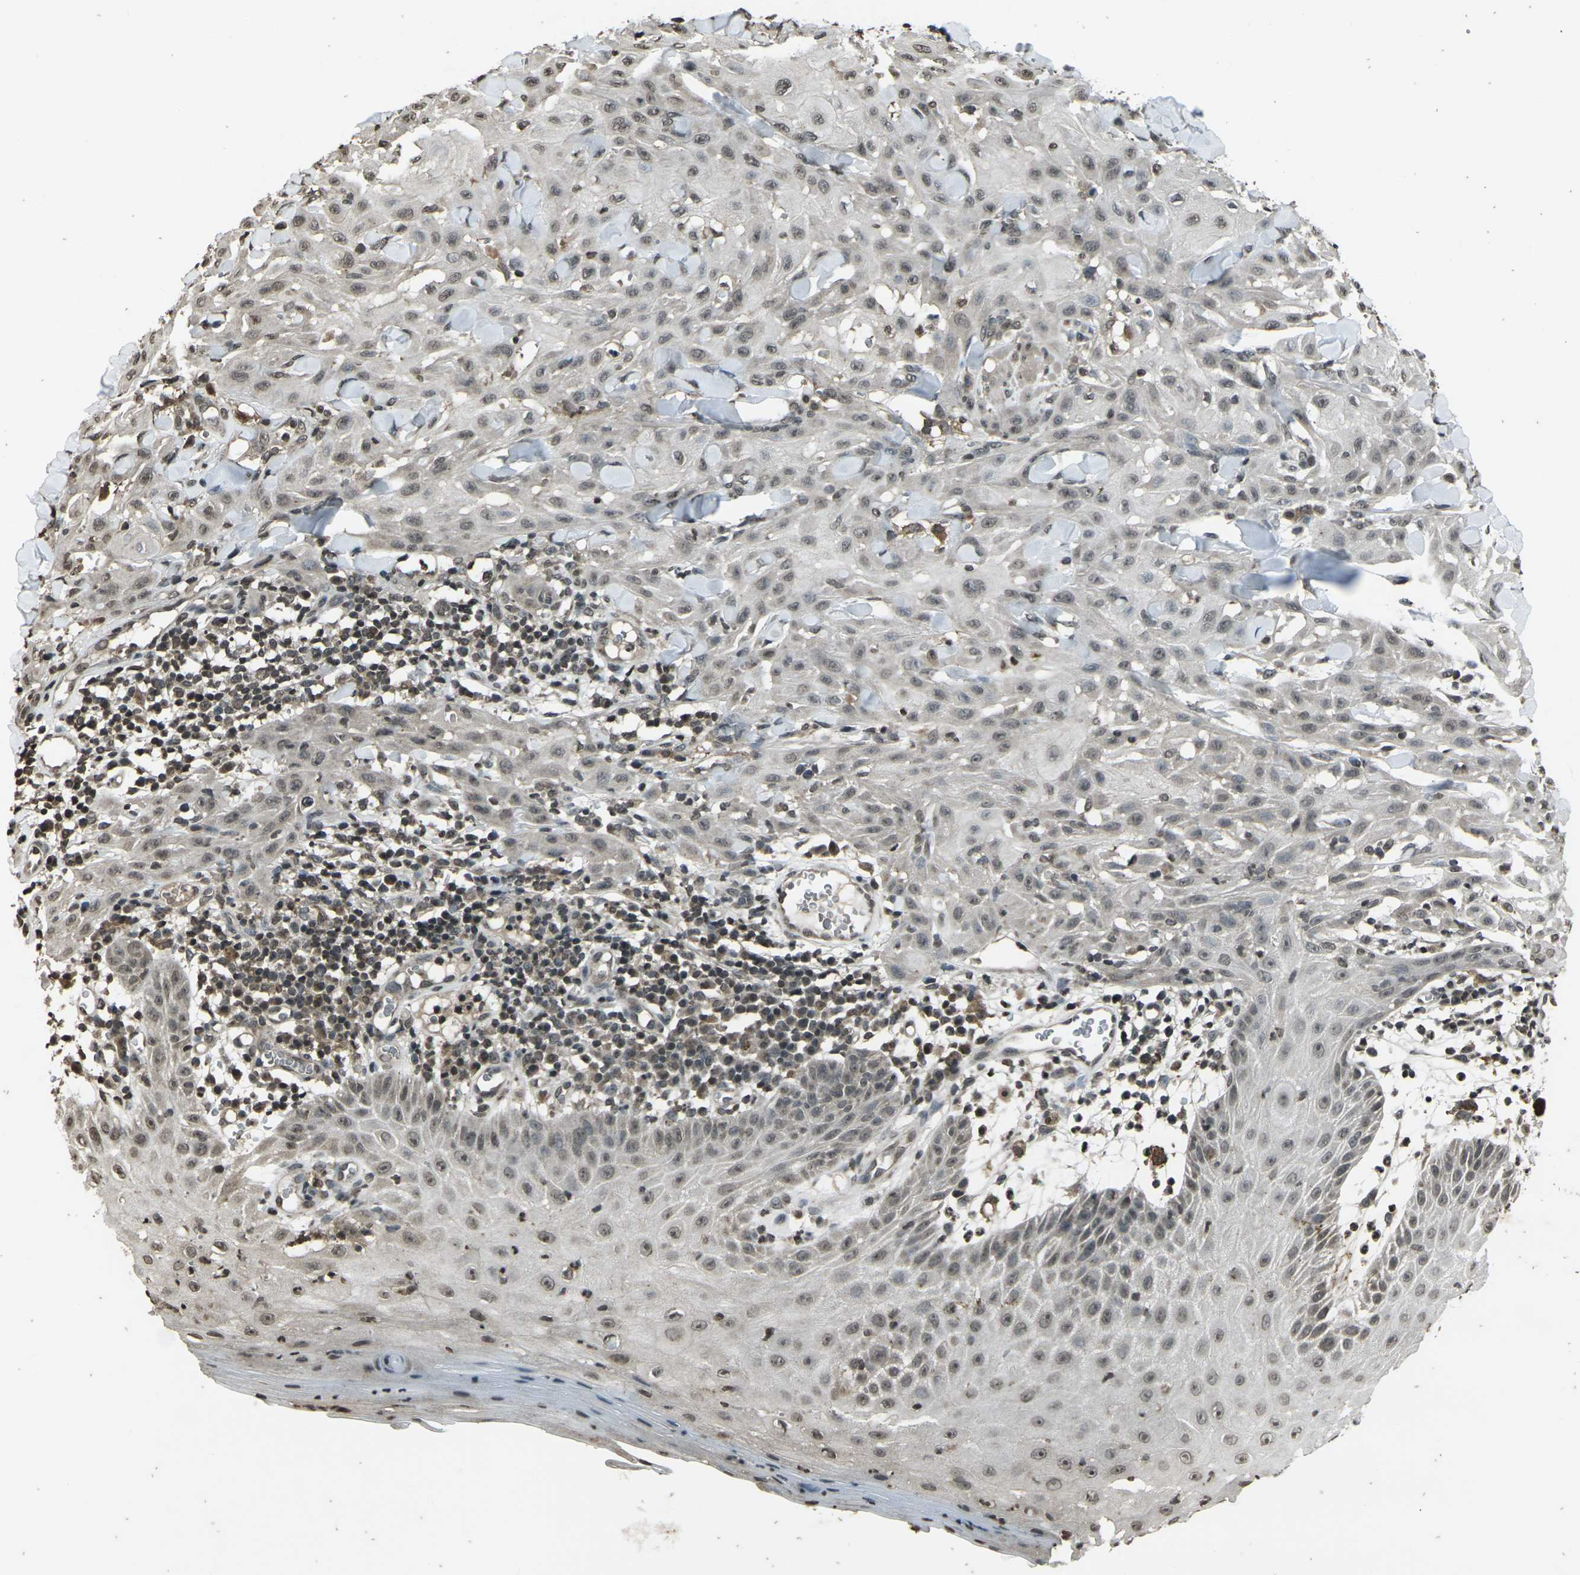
{"staining": {"intensity": "weak", "quantity": ">75%", "location": "cytoplasmic/membranous,nuclear"}, "tissue": "skin cancer", "cell_type": "Tumor cells", "image_type": "cancer", "snomed": [{"axis": "morphology", "description": "Squamous cell carcinoma, NOS"}, {"axis": "topography", "description": "Skin"}], "caption": "Weak cytoplasmic/membranous and nuclear positivity is identified in about >75% of tumor cells in skin cancer. The protein is stained brown, and the nuclei are stained in blue (DAB IHC with brightfield microscopy, high magnification).", "gene": "PRPF8", "patient": {"sex": "male", "age": 24}}